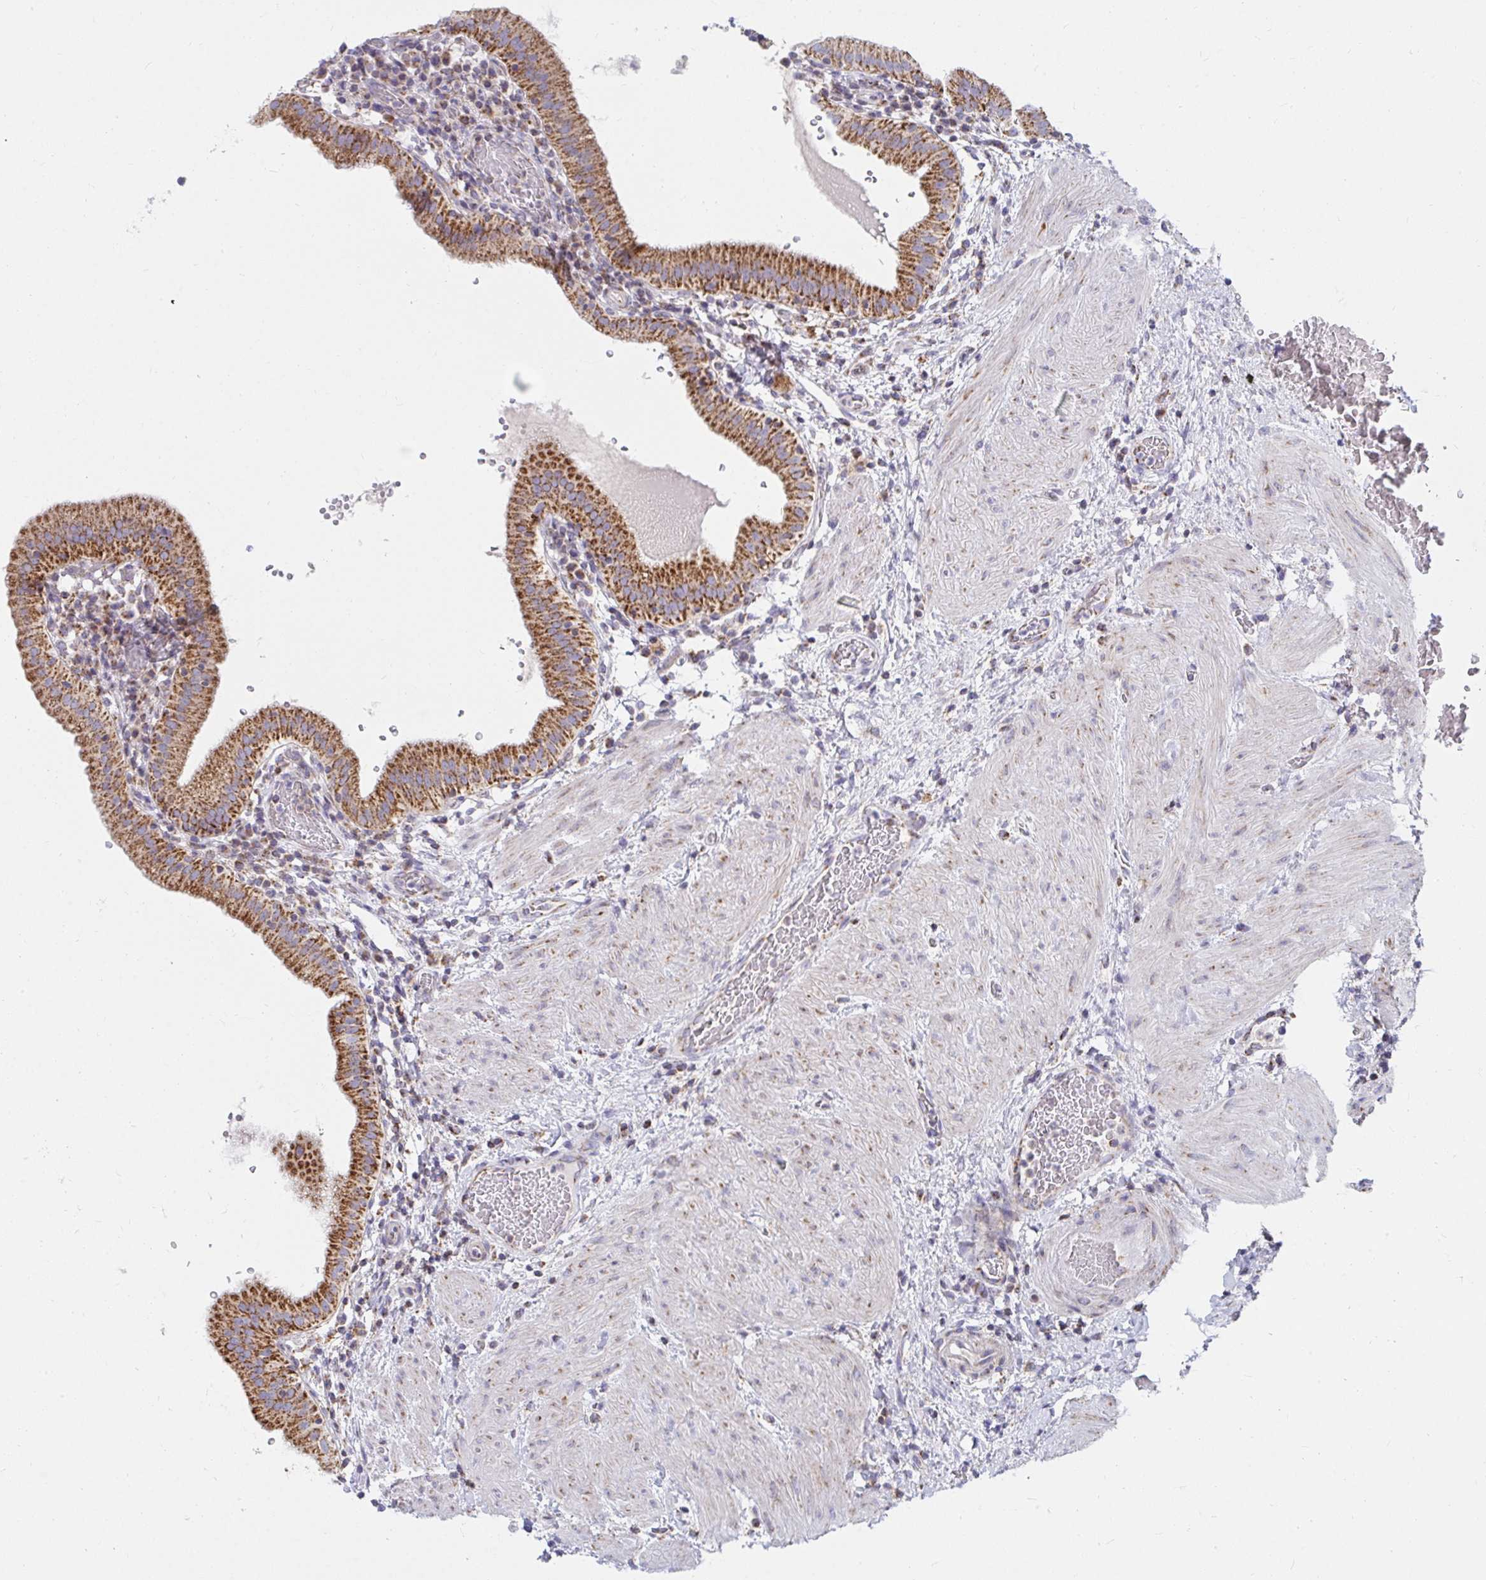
{"staining": {"intensity": "moderate", "quantity": ">75%", "location": "cytoplasmic/membranous"}, "tissue": "gallbladder", "cell_type": "Glandular cells", "image_type": "normal", "snomed": [{"axis": "morphology", "description": "Normal tissue, NOS"}, {"axis": "topography", "description": "Gallbladder"}], "caption": "A brown stain labels moderate cytoplasmic/membranous expression of a protein in glandular cells of unremarkable human gallbladder.", "gene": "EXOC5", "patient": {"sex": "male", "age": 26}}